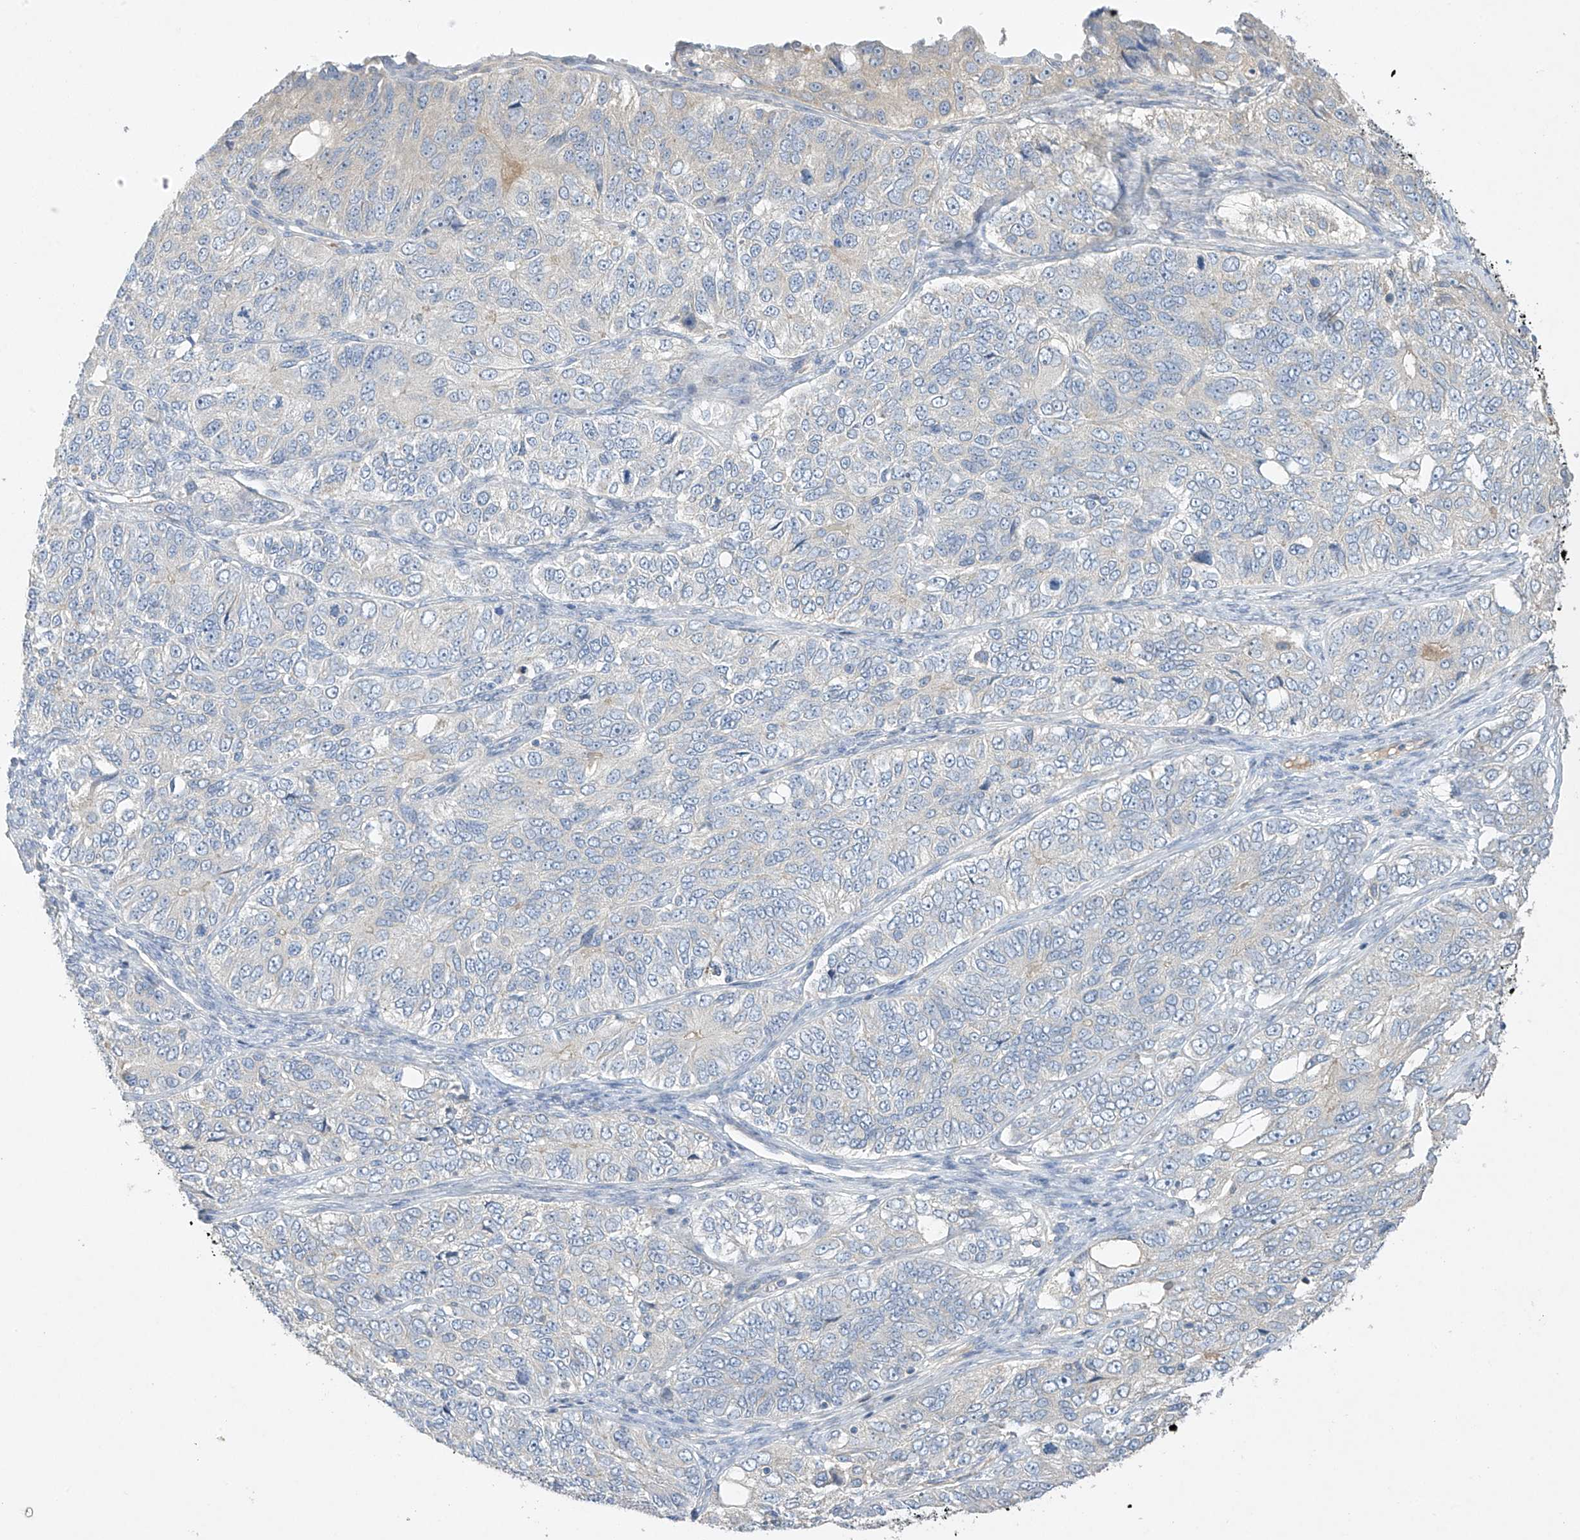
{"staining": {"intensity": "negative", "quantity": "none", "location": "none"}, "tissue": "ovarian cancer", "cell_type": "Tumor cells", "image_type": "cancer", "snomed": [{"axis": "morphology", "description": "Carcinoma, endometroid"}, {"axis": "topography", "description": "Ovary"}], "caption": "The micrograph reveals no staining of tumor cells in ovarian endometroid carcinoma.", "gene": "PRSS12", "patient": {"sex": "female", "age": 51}}